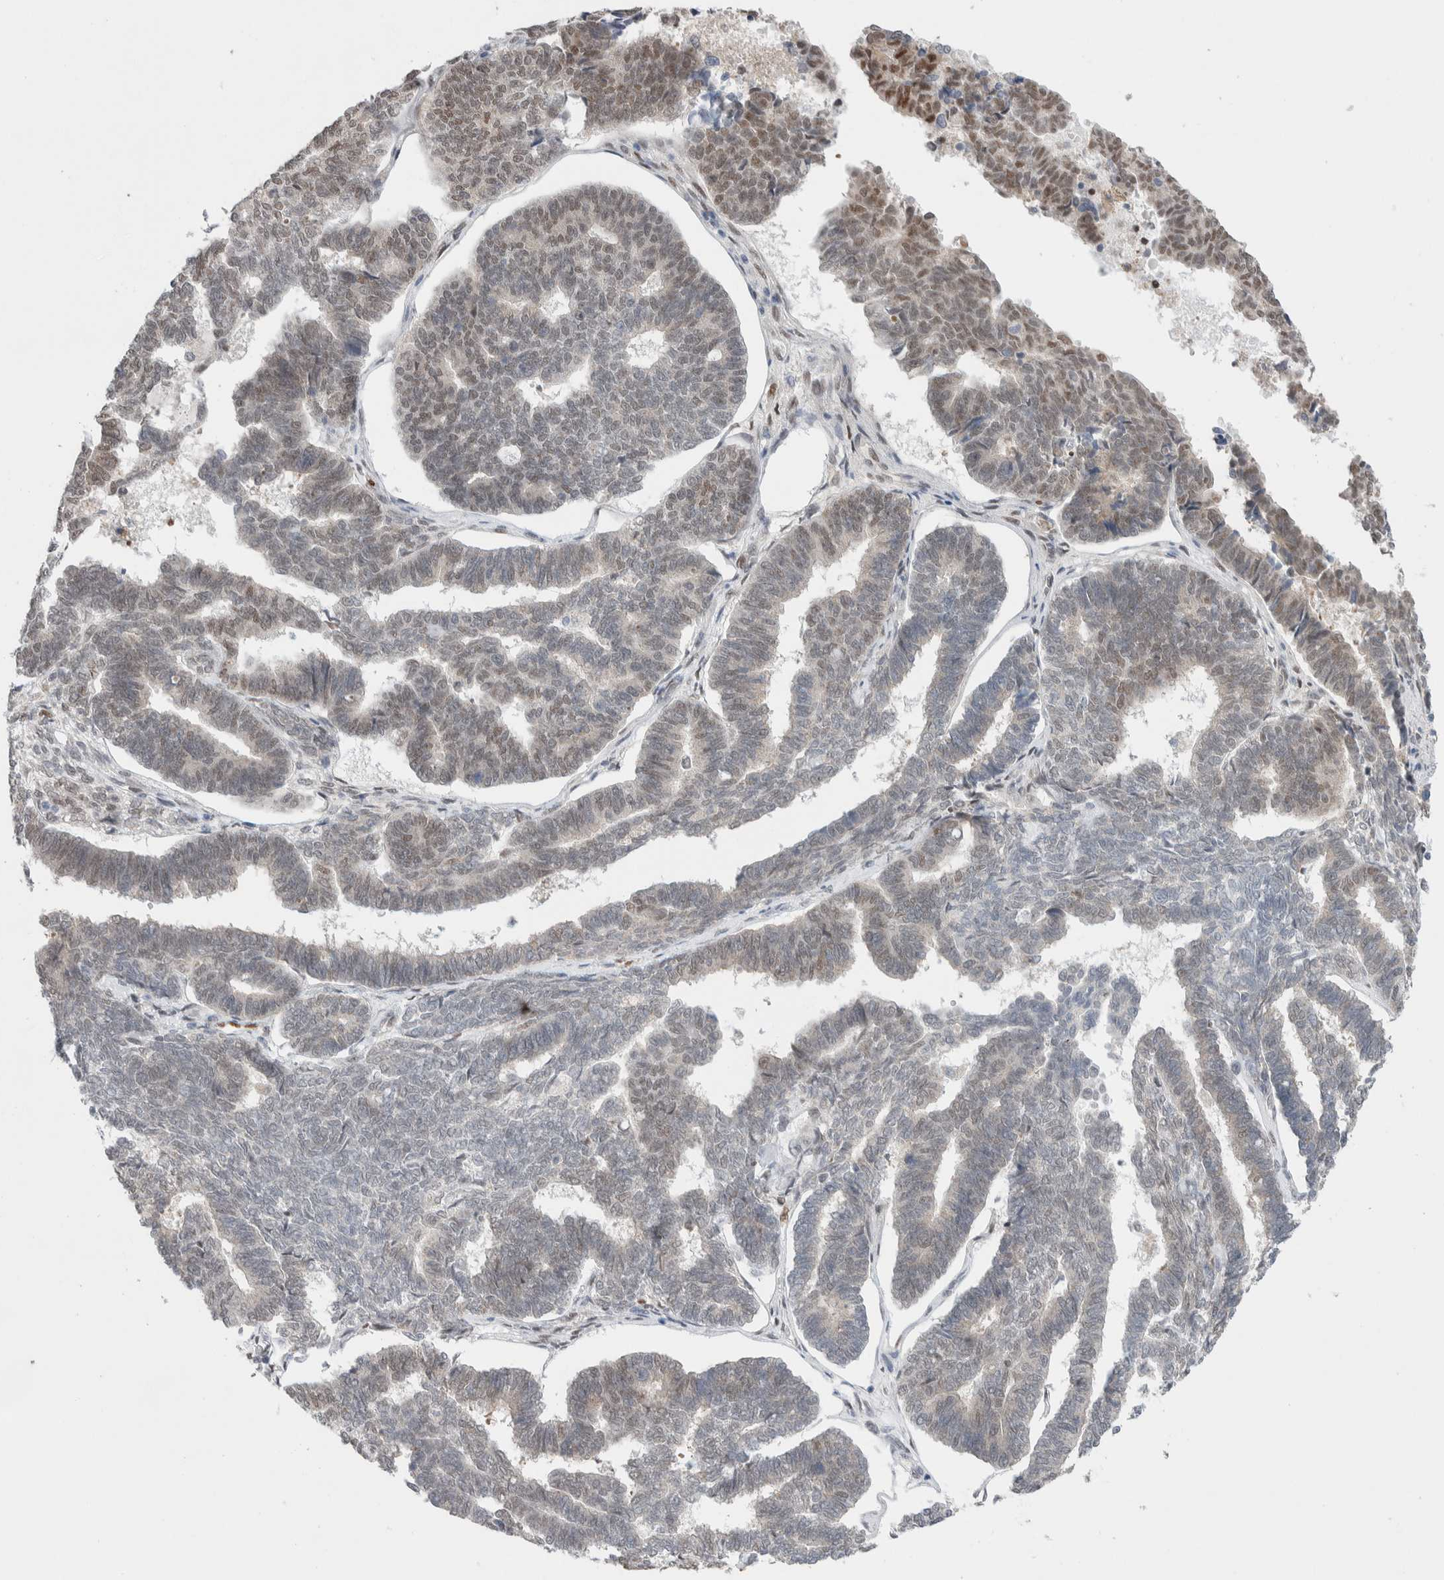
{"staining": {"intensity": "moderate", "quantity": "<25%", "location": "nuclear"}, "tissue": "endometrial cancer", "cell_type": "Tumor cells", "image_type": "cancer", "snomed": [{"axis": "morphology", "description": "Adenocarcinoma, NOS"}, {"axis": "topography", "description": "Endometrium"}], "caption": "This is a micrograph of IHC staining of endometrial cancer, which shows moderate expression in the nuclear of tumor cells.", "gene": "PRMT1", "patient": {"sex": "female", "age": 70}}